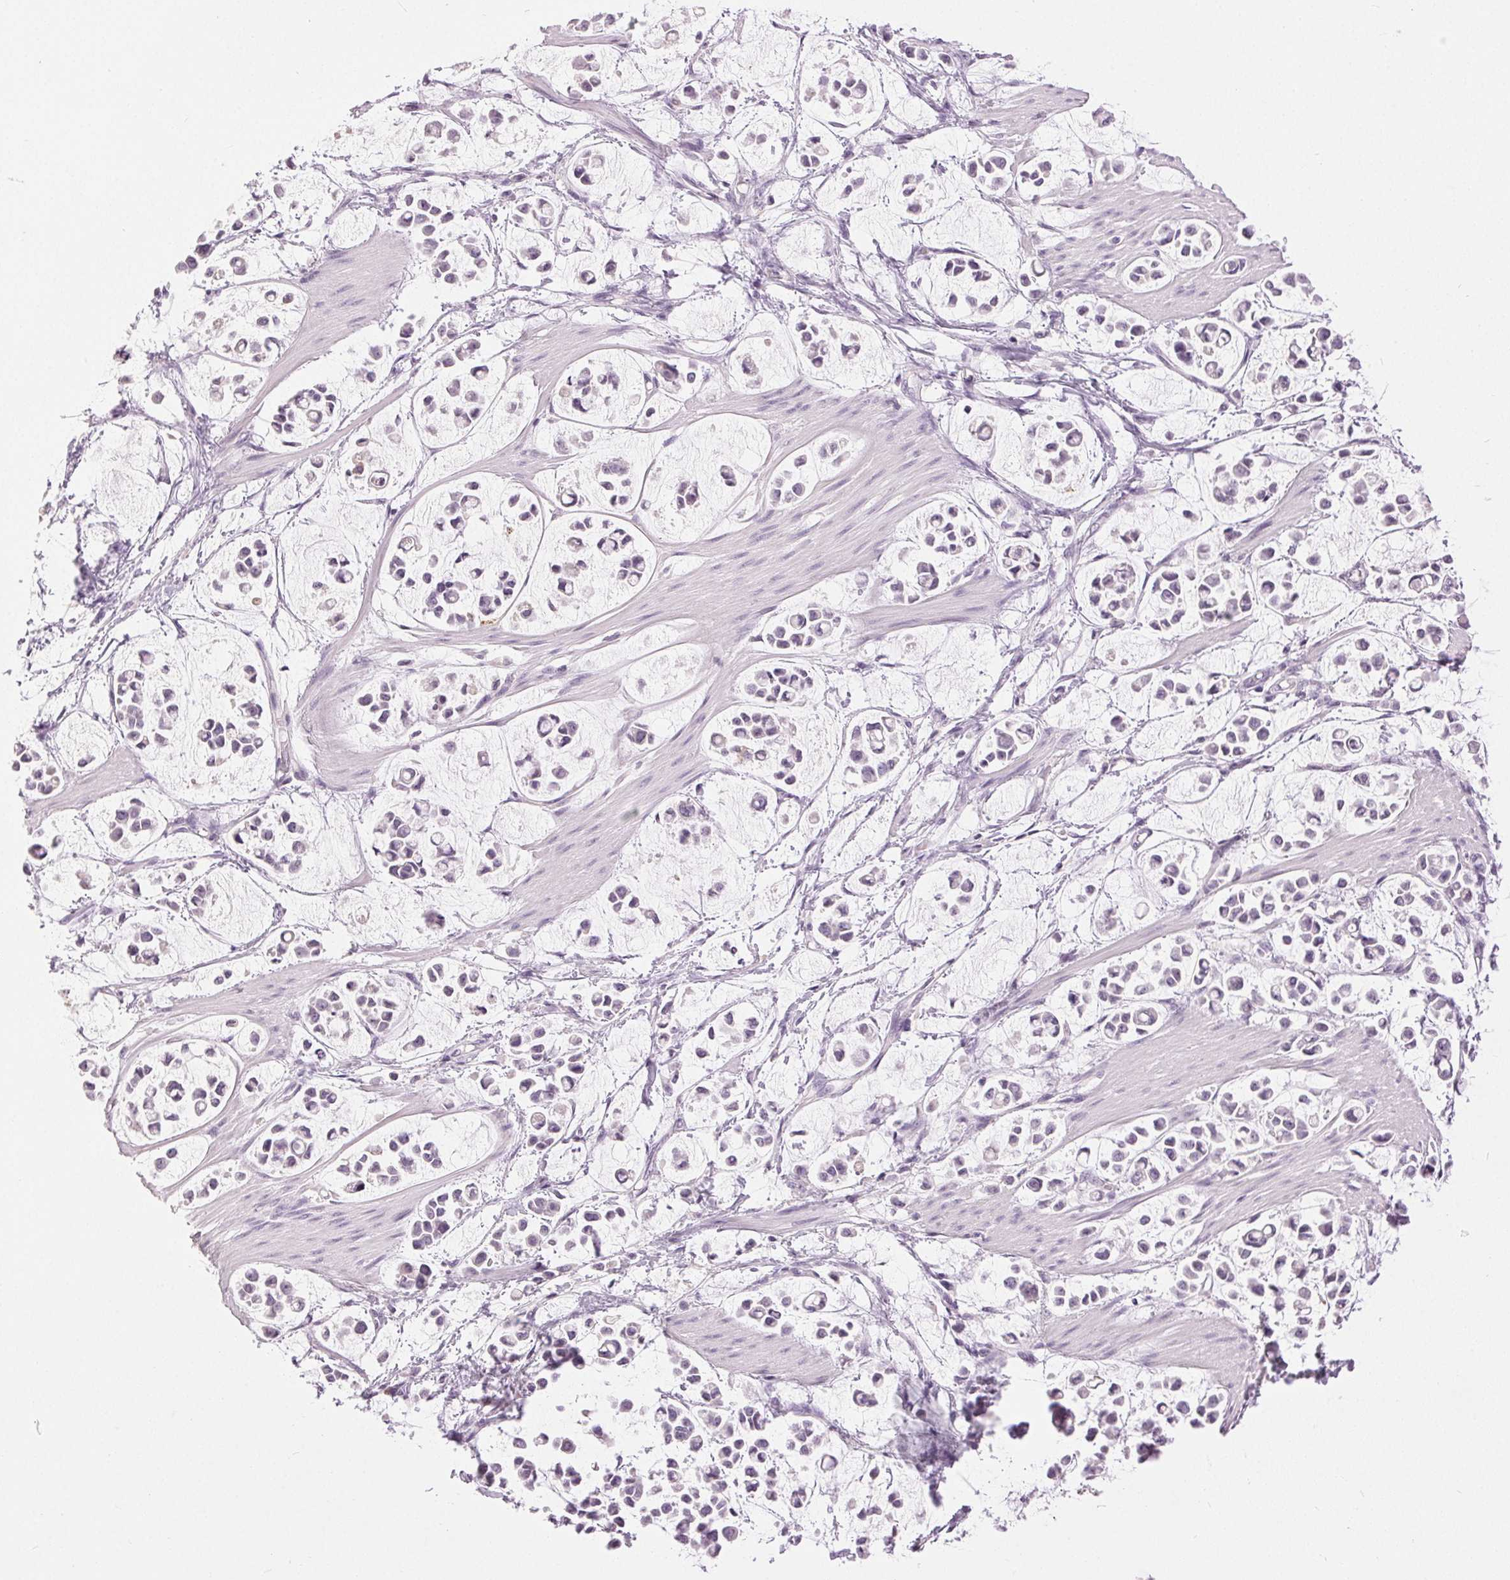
{"staining": {"intensity": "negative", "quantity": "none", "location": "none"}, "tissue": "stomach cancer", "cell_type": "Tumor cells", "image_type": "cancer", "snomed": [{"axis": "morphology", "description": "Adenocarcinoma, NOS"}, {"axis": "topography", "description": "Stomach"}], "caption": "Immunohistochemistry (IHC) of adenocarcinoma (stomach) displays no expression in tumor cells.", "gene": "DSG3", "patient": {"sex": "male", "age": 82}}